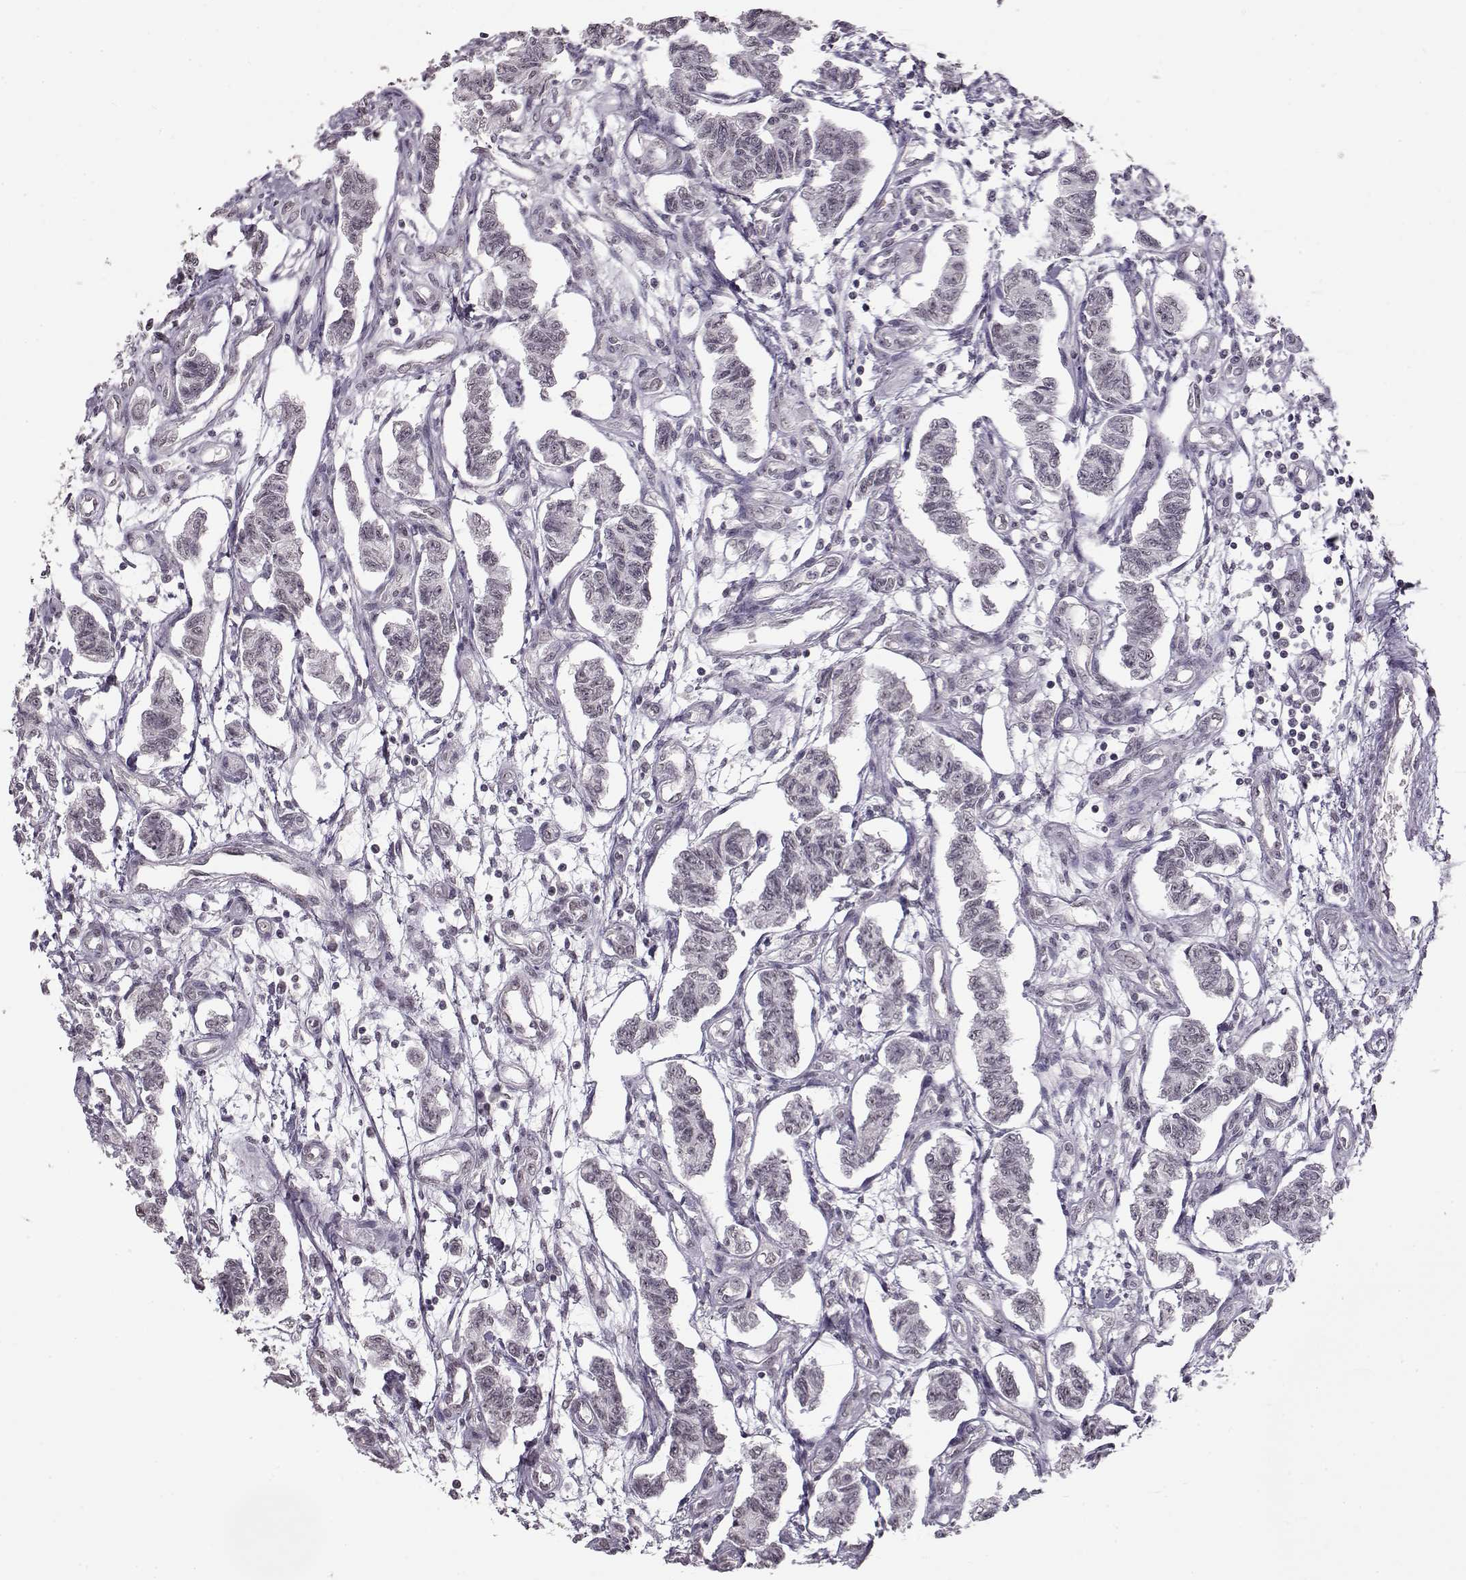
{"staining": {"intensity": "negative", "quantity": "none", "location": "none"}, "tissue": "carcinoid", "cell_type": "Tumor cells", "image_type": "cancer", "snomed": [{"axis": "morphology", "description": "Carcinoid, malignant, NOS"}, {"axis": "topography", "description": "Kidney"}], "caption": "DAB (3,3'-diaminobenzidine) immunohistochemical staining of malignant carcinoid demonstrates no significant expression in tumor cells. The staining was performed using DAB (3,3'-diaminobenzidine) to visualize the protein expression in brown, while the nuclei were stained in blue with hematoxylin (Magnification: 20x).", "gene": "PCP4", "patient": {"sex": "female", "age": 41}}